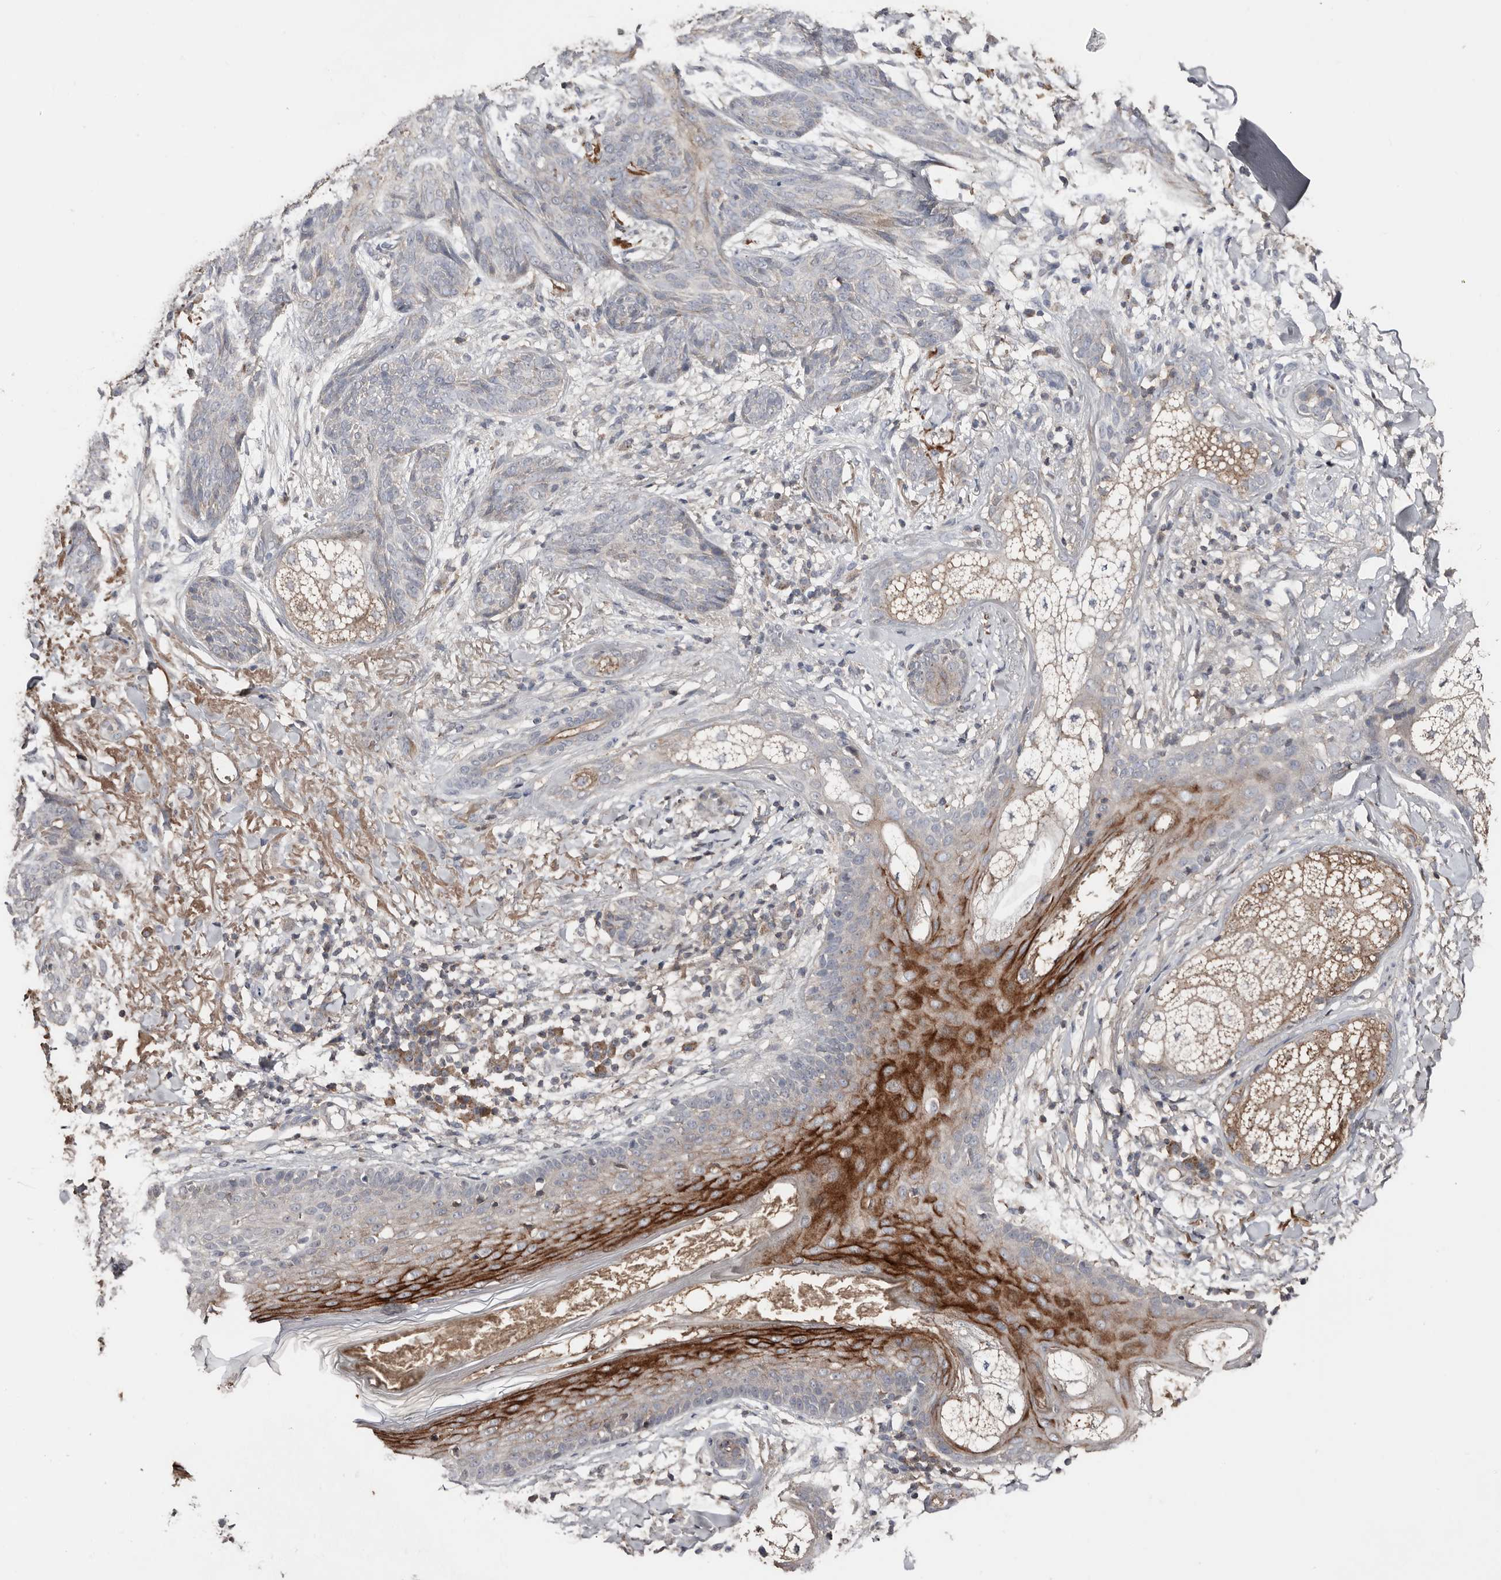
{"staining": {"intensity": "weak", "quantity": "<25%", "location": "cytoplasmic/membranous"}, "tissue": "skin cancer", "cell_type": "Tumor cells", "image_type": "cancer", "snomed": [{"axis": "morphology", "description": "Basal cell carcinoma"}, {"axis": "topography", "description": "Skin"}], "caption": "Micrograph shows no significant protein expression in tumor cells of basal cell carcinoma (skin). (DAB immunohistochemistry (IHC) visualized using brightfield microscopy, high magnification).", "gene": "SLC39A2", "patient": {"sex": "male", "age": 85}}